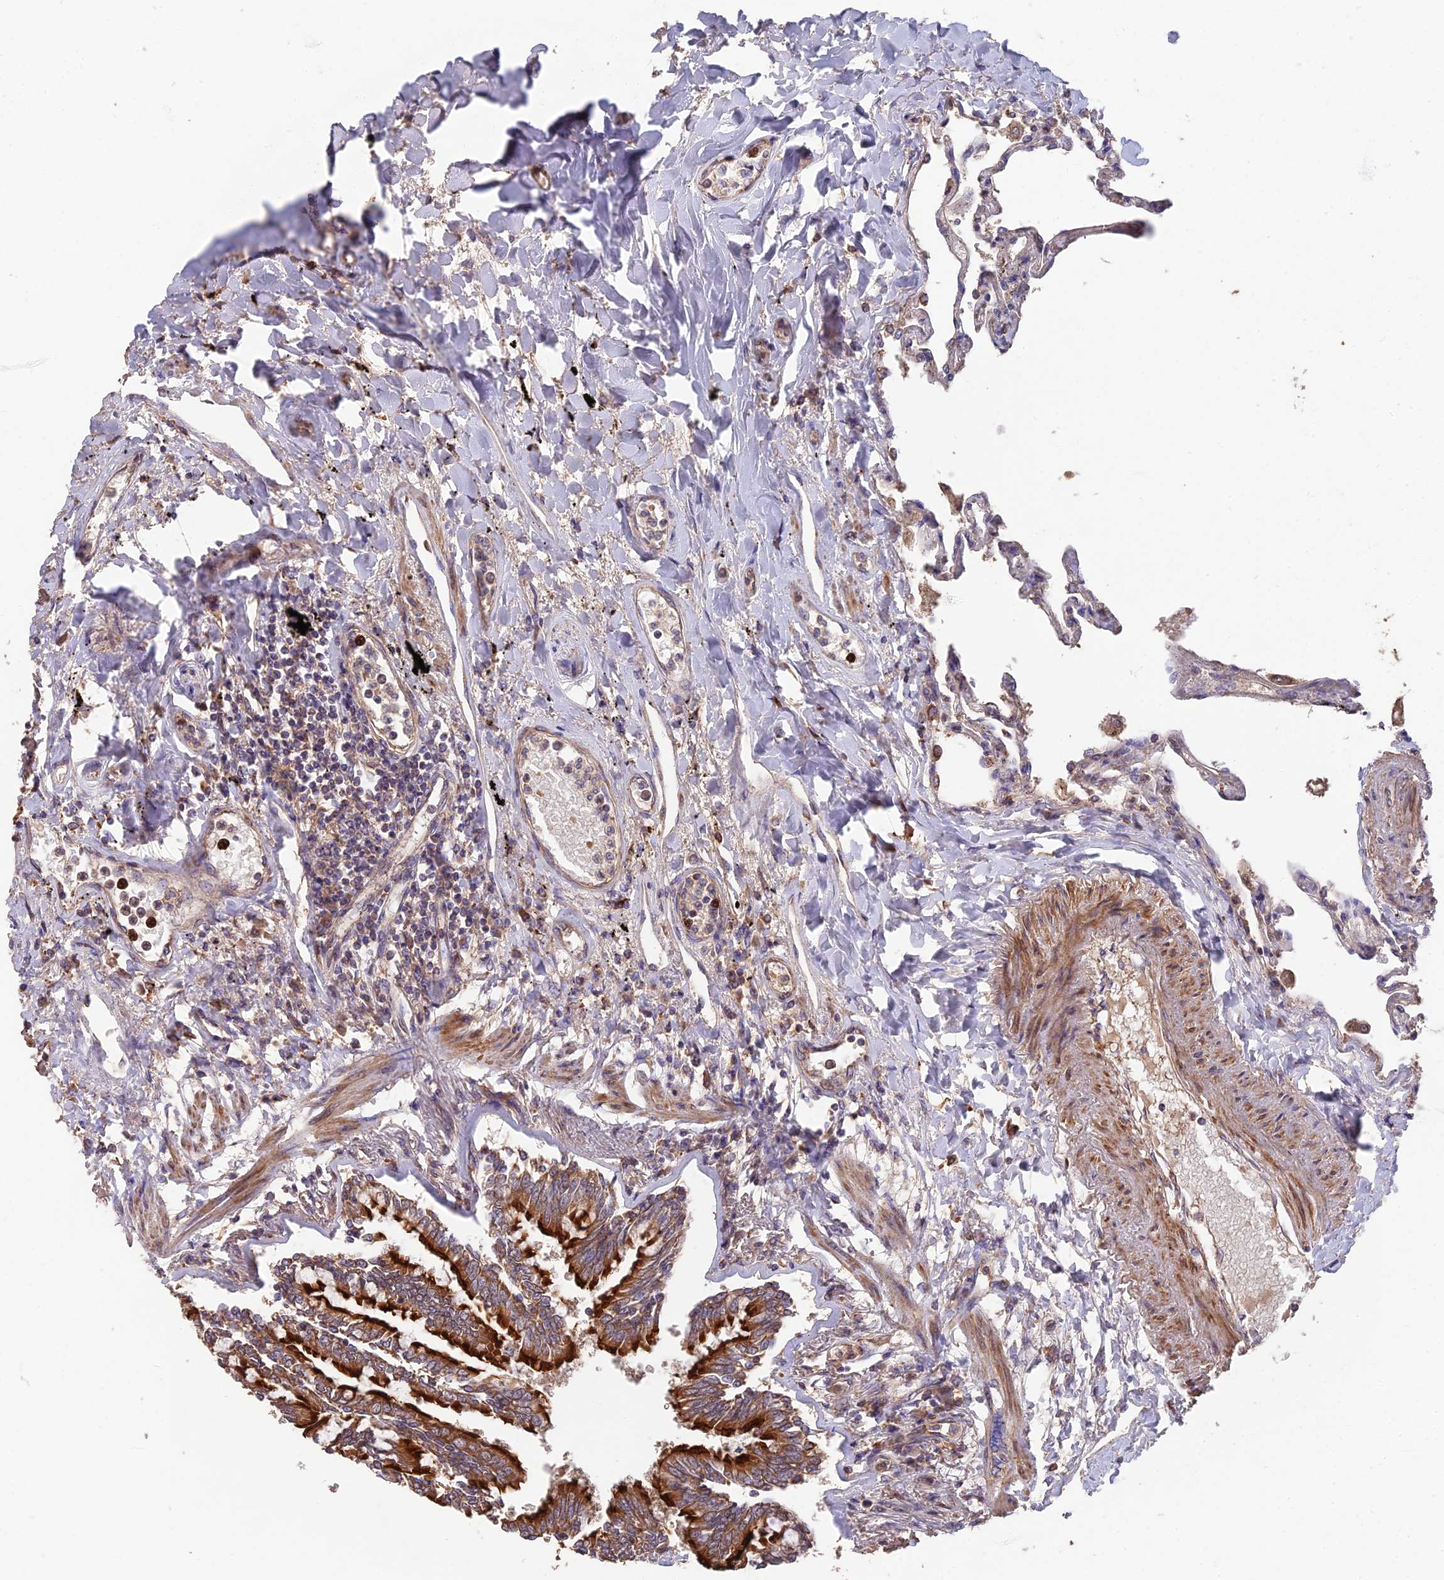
{"staining": {"intensity": "weak", "quantity": "25%-75%", "location": "cytoplasmic/membranous"}, "tissue": "lung", "cell_type": "Alveolar cells", "image_type": "normal", "snomed": [{"axis": "morphology", "description": "Normal tissue, NOS"}, {"axis": "topography", "description": "Lung"}], "caption": "Lung stained with immunohistochemistry (IHC) shows weak cytoplasmic/membranous expression in approximately 25%-75% of alveolar cells.", "gene": "IFT22", "patient": {"sex": "female", "age": 67}}